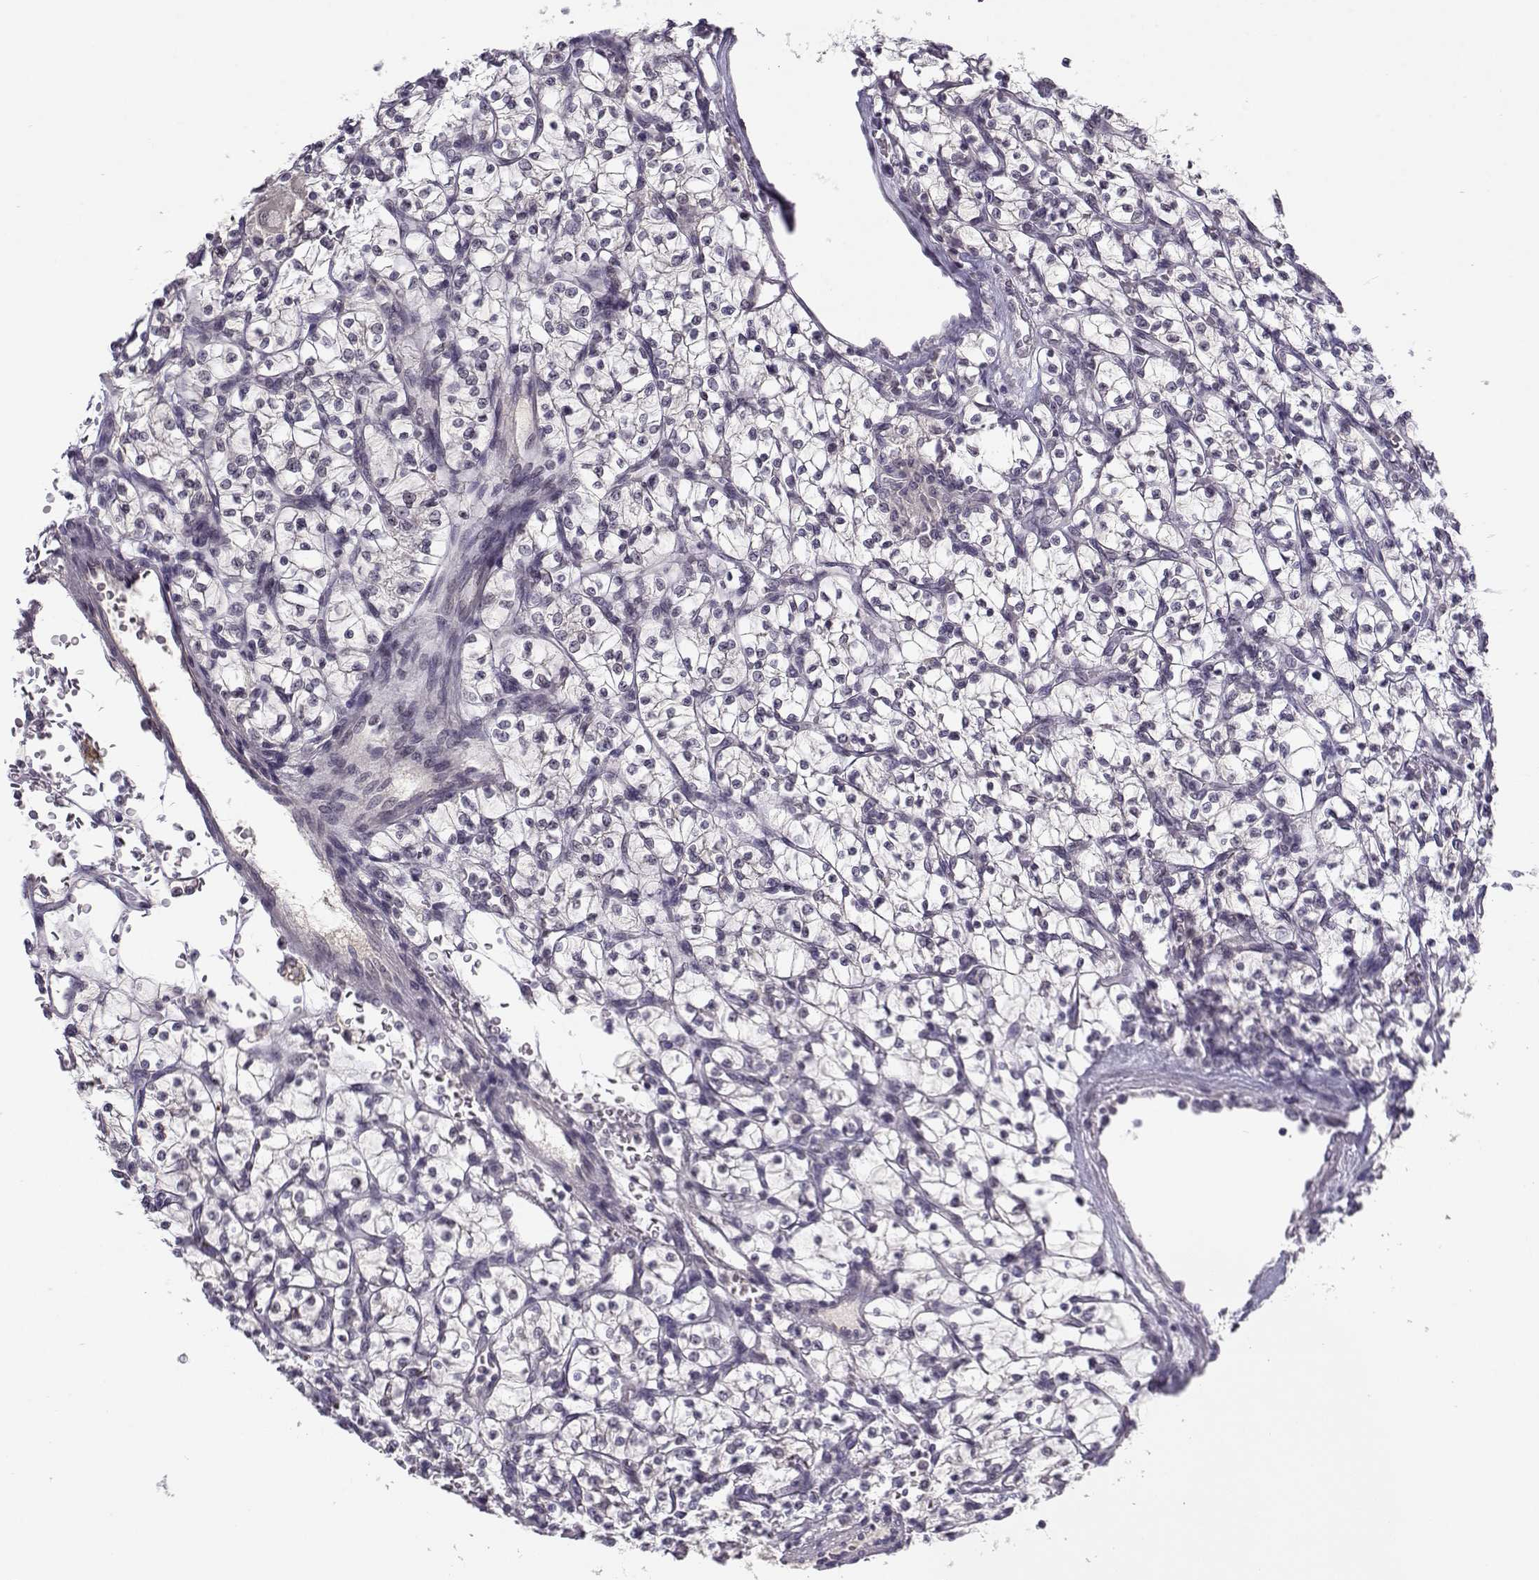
{"staining": {"intensity": "negative", "quantity": "none", "location": "none"}, "tissue": "renal cancer", "cell_type": "Tumor cells", "image_type": "cancer", "snomed": [{"axis": "morphology", "description": "Adenocarcinoma, NOS"}, {"axis": "topography", "description": "Kidney"}], "caption": "Histopathology image shows no significant protein staining in tumor cells of renal cancer (adenocarcinoma). (Brightfield microscopy of DAB (3,3'-diaminobenzidine) IHC at high magnification).", "gene": "C16orf86", "patient": {"sex": "female", "age": 64}}